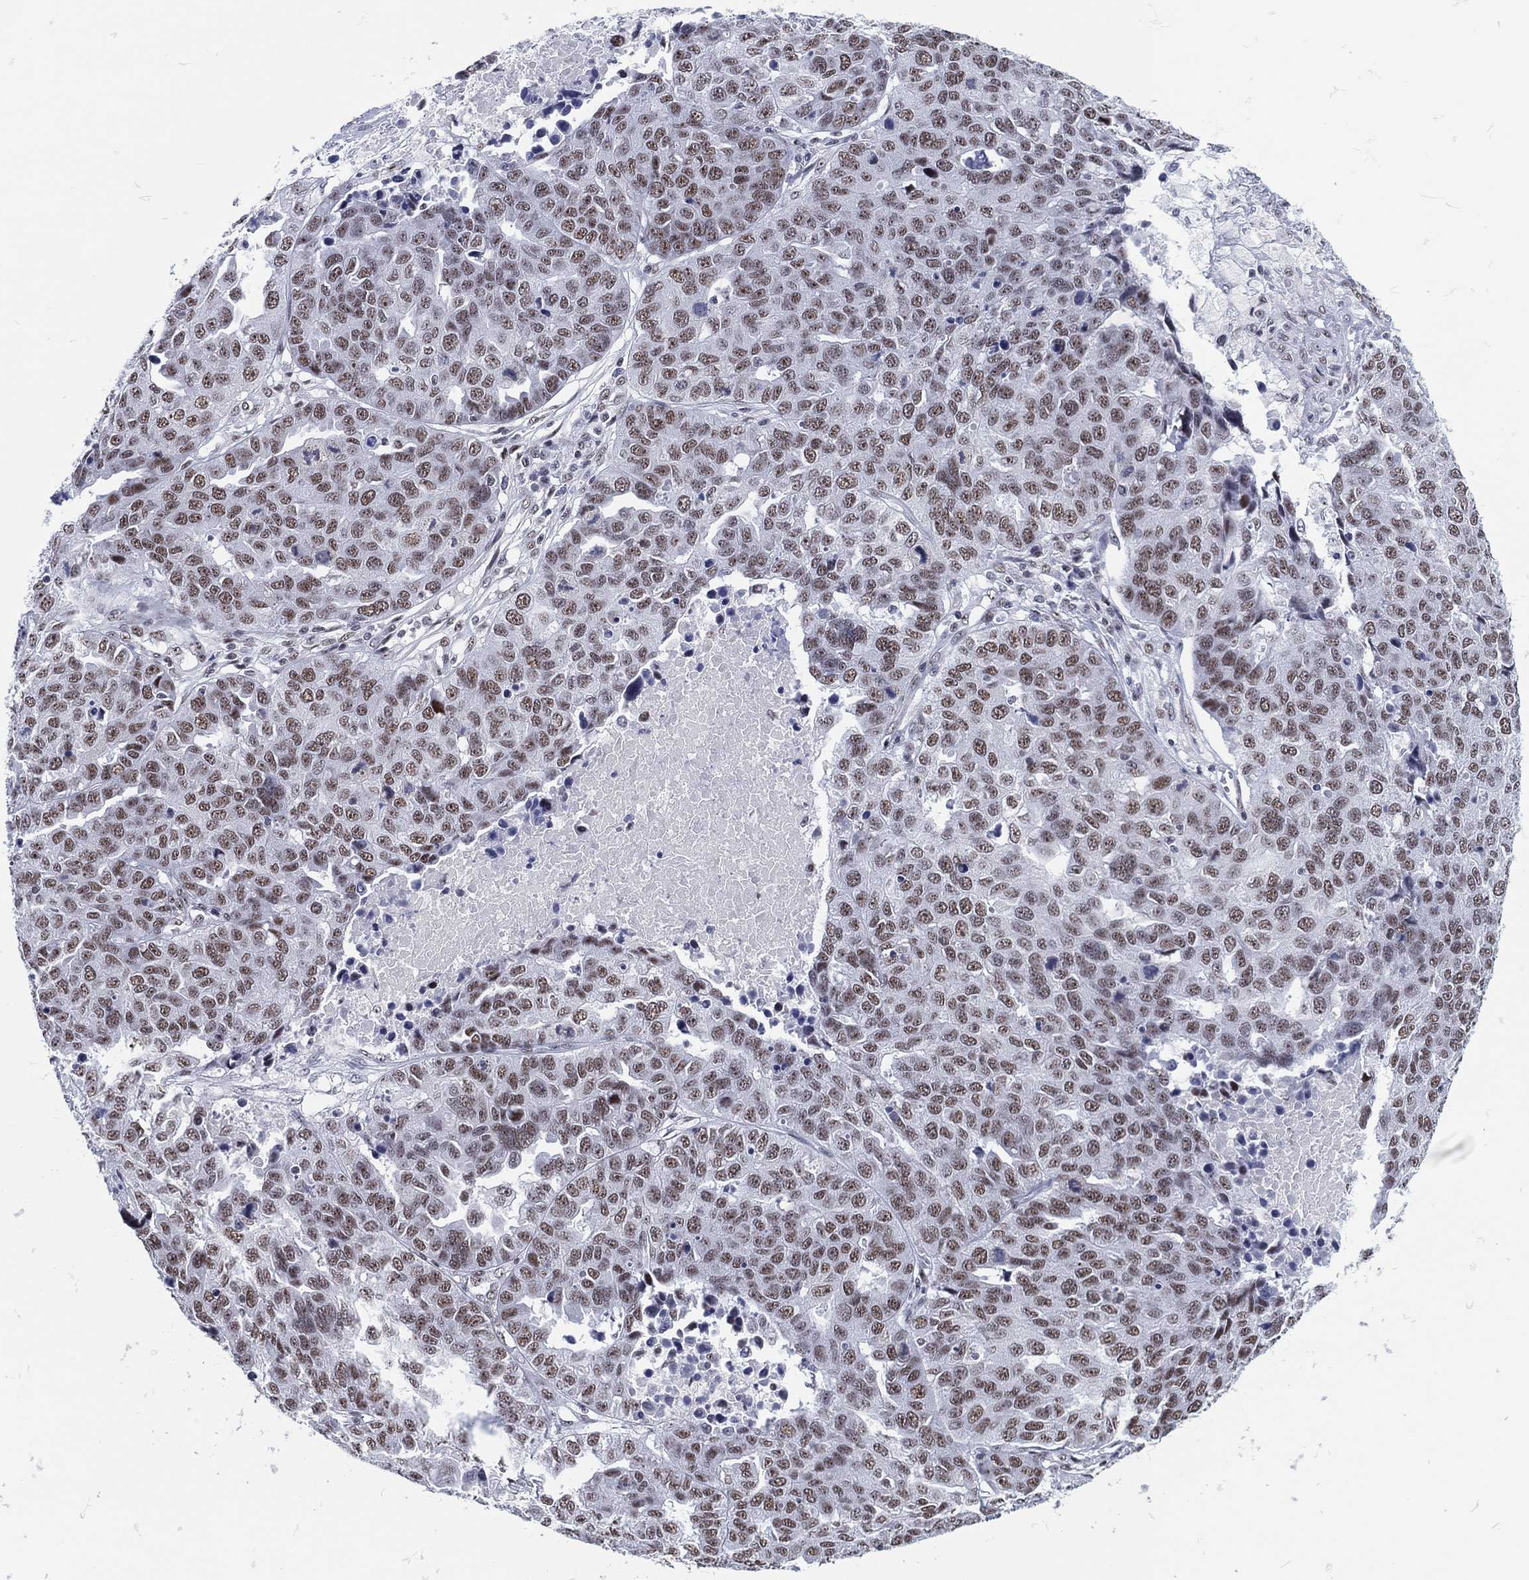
{"staining": {"intensity": "weak", "quantity": "25%-75%", "location": "nuclear"}, "tissue": "ovarian cancer", "cell_type": "Tumor cells", "image_type": "cancer", "snomed": [{"axis": "morphology", "description": "Cystadenocarcinoma, serous, NOS"}, {"axis": "topography", "description": "Ovary"}], "caption": "Protein expression by immunohistochemistry (IHC) displays weak nuclear expression in about 25%-75% of tumor cells in ovarian cancer (serous cystadenocarcinoma). Immunohistochemistry (ihc) stains the protein in brown and the nuclei are stained blue.", "gene": "MAPK8IP1", "patient": {"sex": "female", "age": 87}}